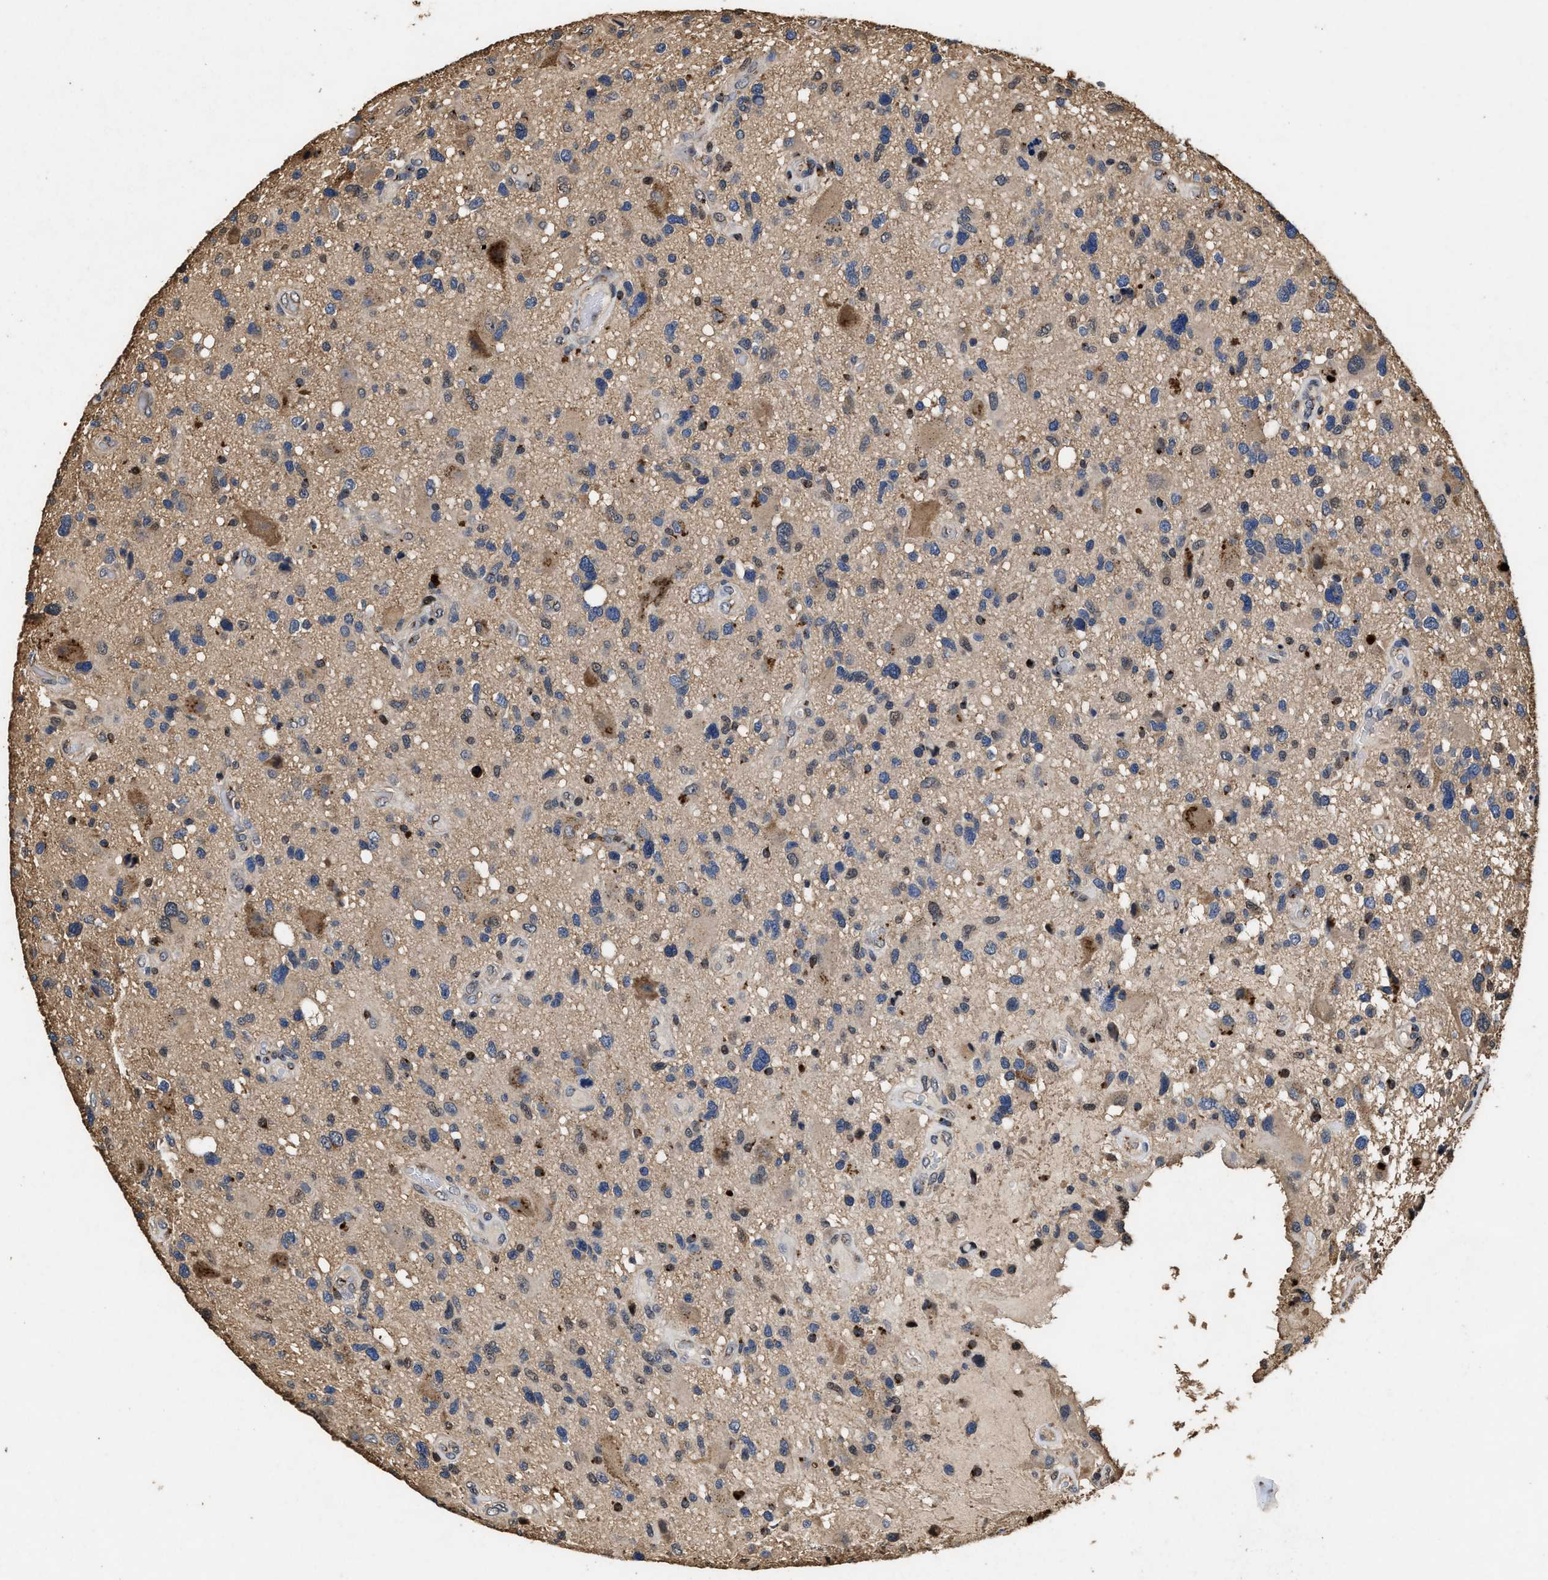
{"staining": {"intensity": "weak", "quantity": "<25%", "location": "nuclear"}, "tissue": "glioma", "cell_type": "Tumor cells", "image_type": "cancer", "snomed": [{"axis": "morphology", "description": "Glioma, malignant, High grade"}, {"axis": "topography", "description": "Brain"}], "caption": "This is a histopathology image of IHC staining of glioma, which shows no expression in tumor cells.", "gene": "TPST2", "patient": {"sex": "male", "age": 33}}